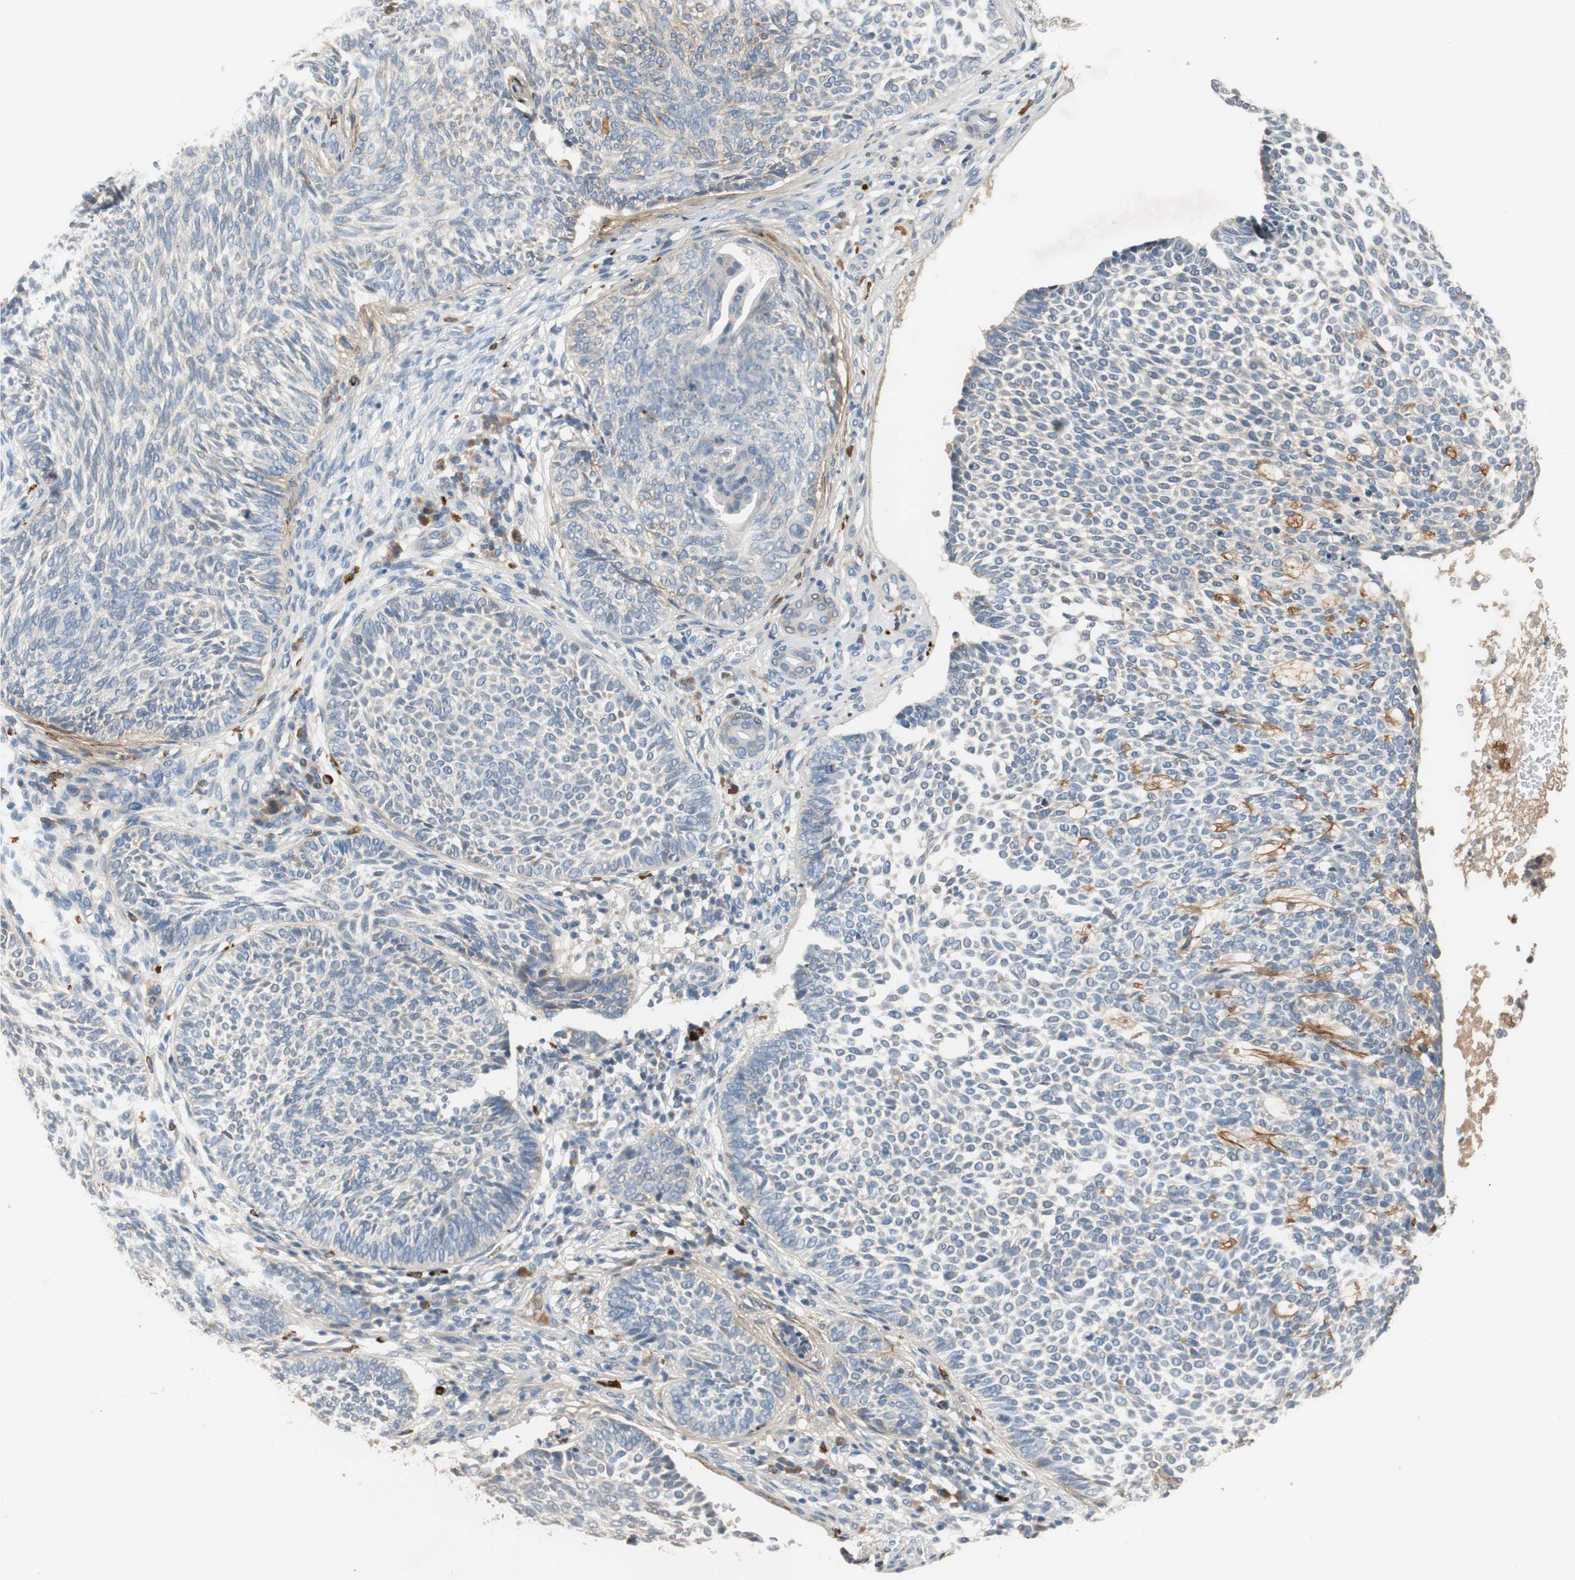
{"staining": {"intensity": "negative", "quantity": "none", "location": "none"}, "tissue": "skin cancer", "cell_type": "Tumor cells", "image_type": "cancer", "snomed": [{"axis": "morphology", "description": "Basal cell carcinoma"}, {"axis": "topography", "description": "Skin"}], "caption": "Immunohistochemical staining of skin cancer displays no significant expression in tumor cells.", "gene": "COL12A1", "patient": {"sex": "male", "age": 87}}